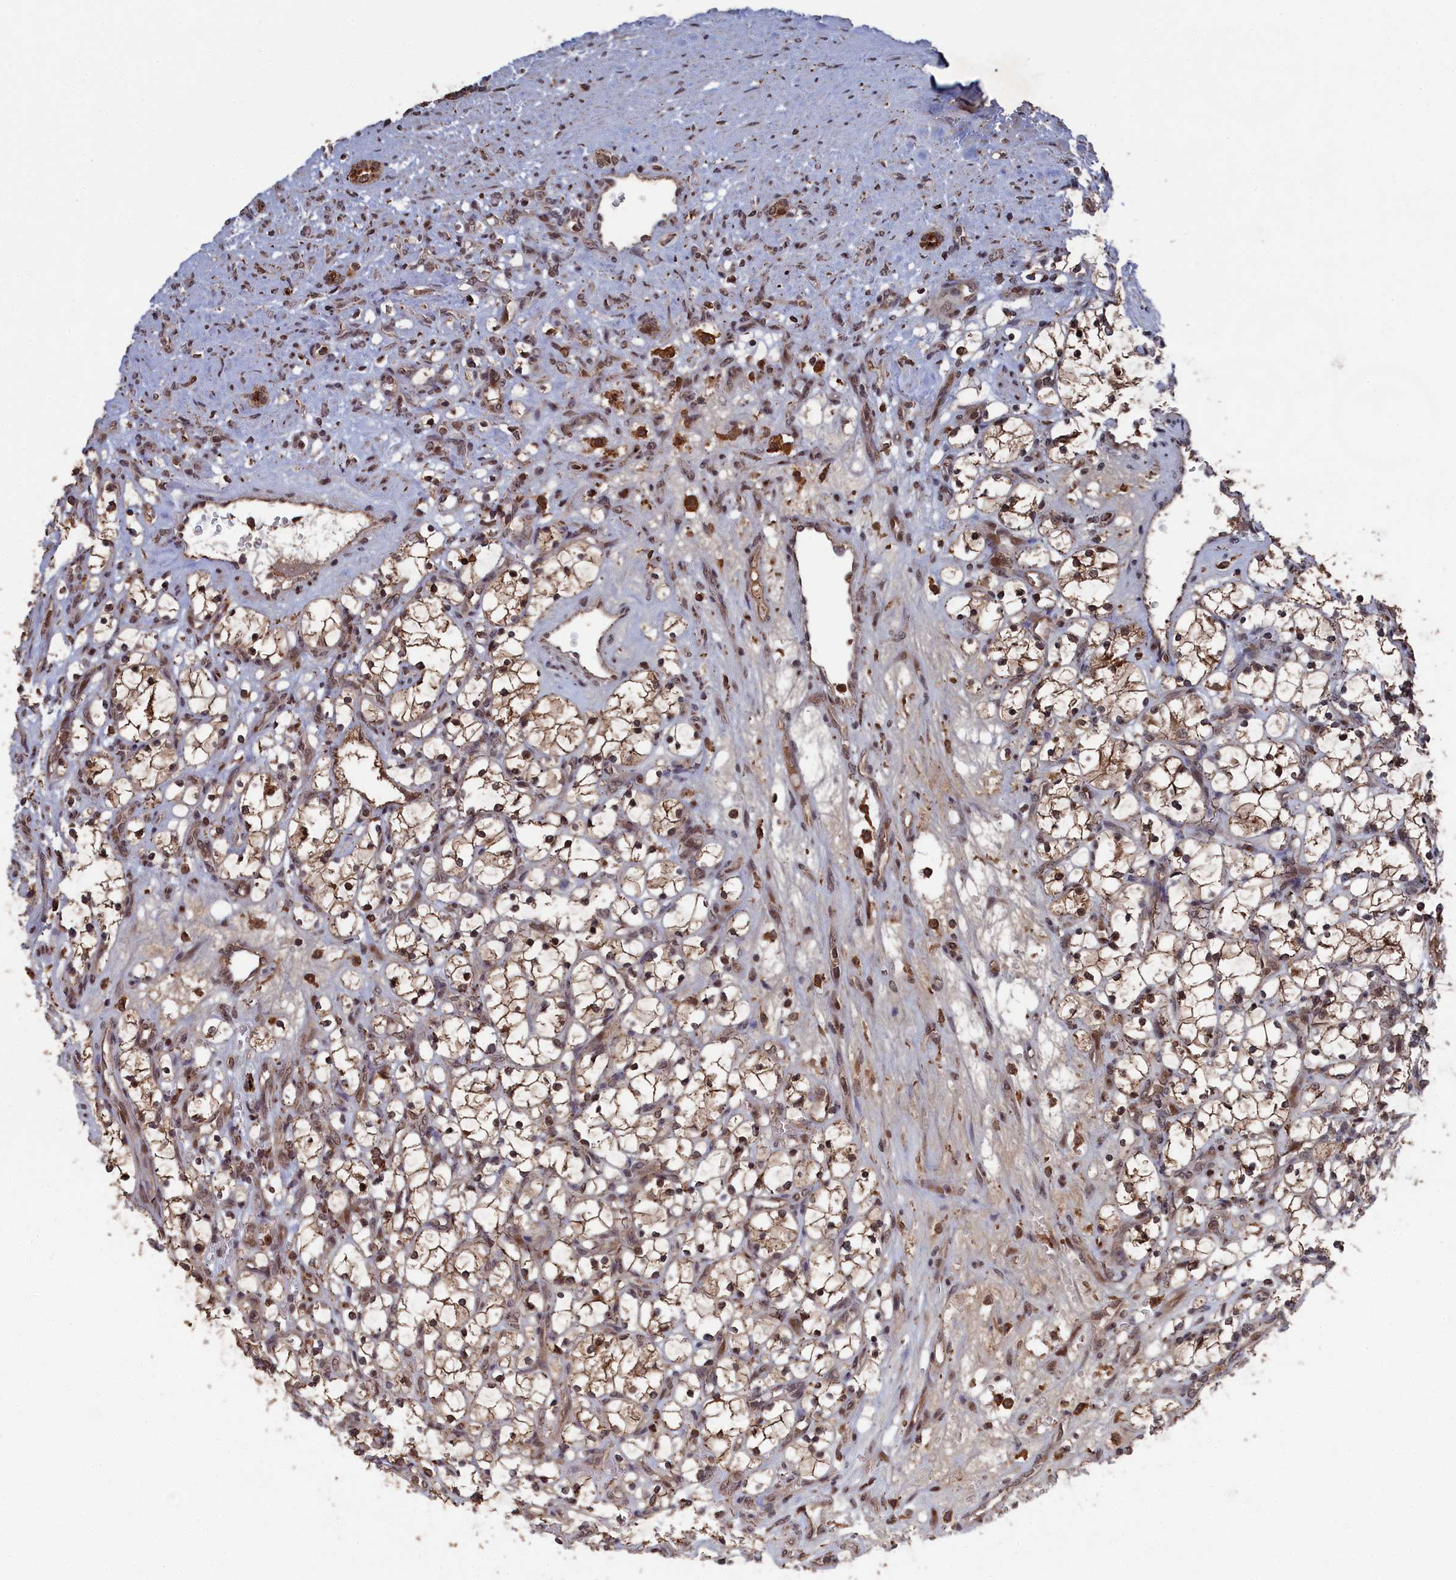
{"staining": {"intensity": "moderate", "quantity": ">75%", "location": "cytoplasmic/membranous,nuclear"}, "tissue": "renal cancer", "cell_type": "Tumor cells", "image_type": "cancer", "snomed": [{"axis": "morphology", "description": "Adenocarcinoma, NOS"}, {"axis": "topography", "description": "Kidney"}], "caption": "Immunohistochemistry histopathology image of neoplastic tissue: renal adenocarcinoma stained using IHC exhibits medium levels of moderate protein expression localized specifically in the cytoplasmic/membranous and nuclear of tumor cells, appearing as a cytoplasmic/membranous and nuclear brown color.", "gene": "CEACAM21", "patient": {"sex": "female", "age": 69}}